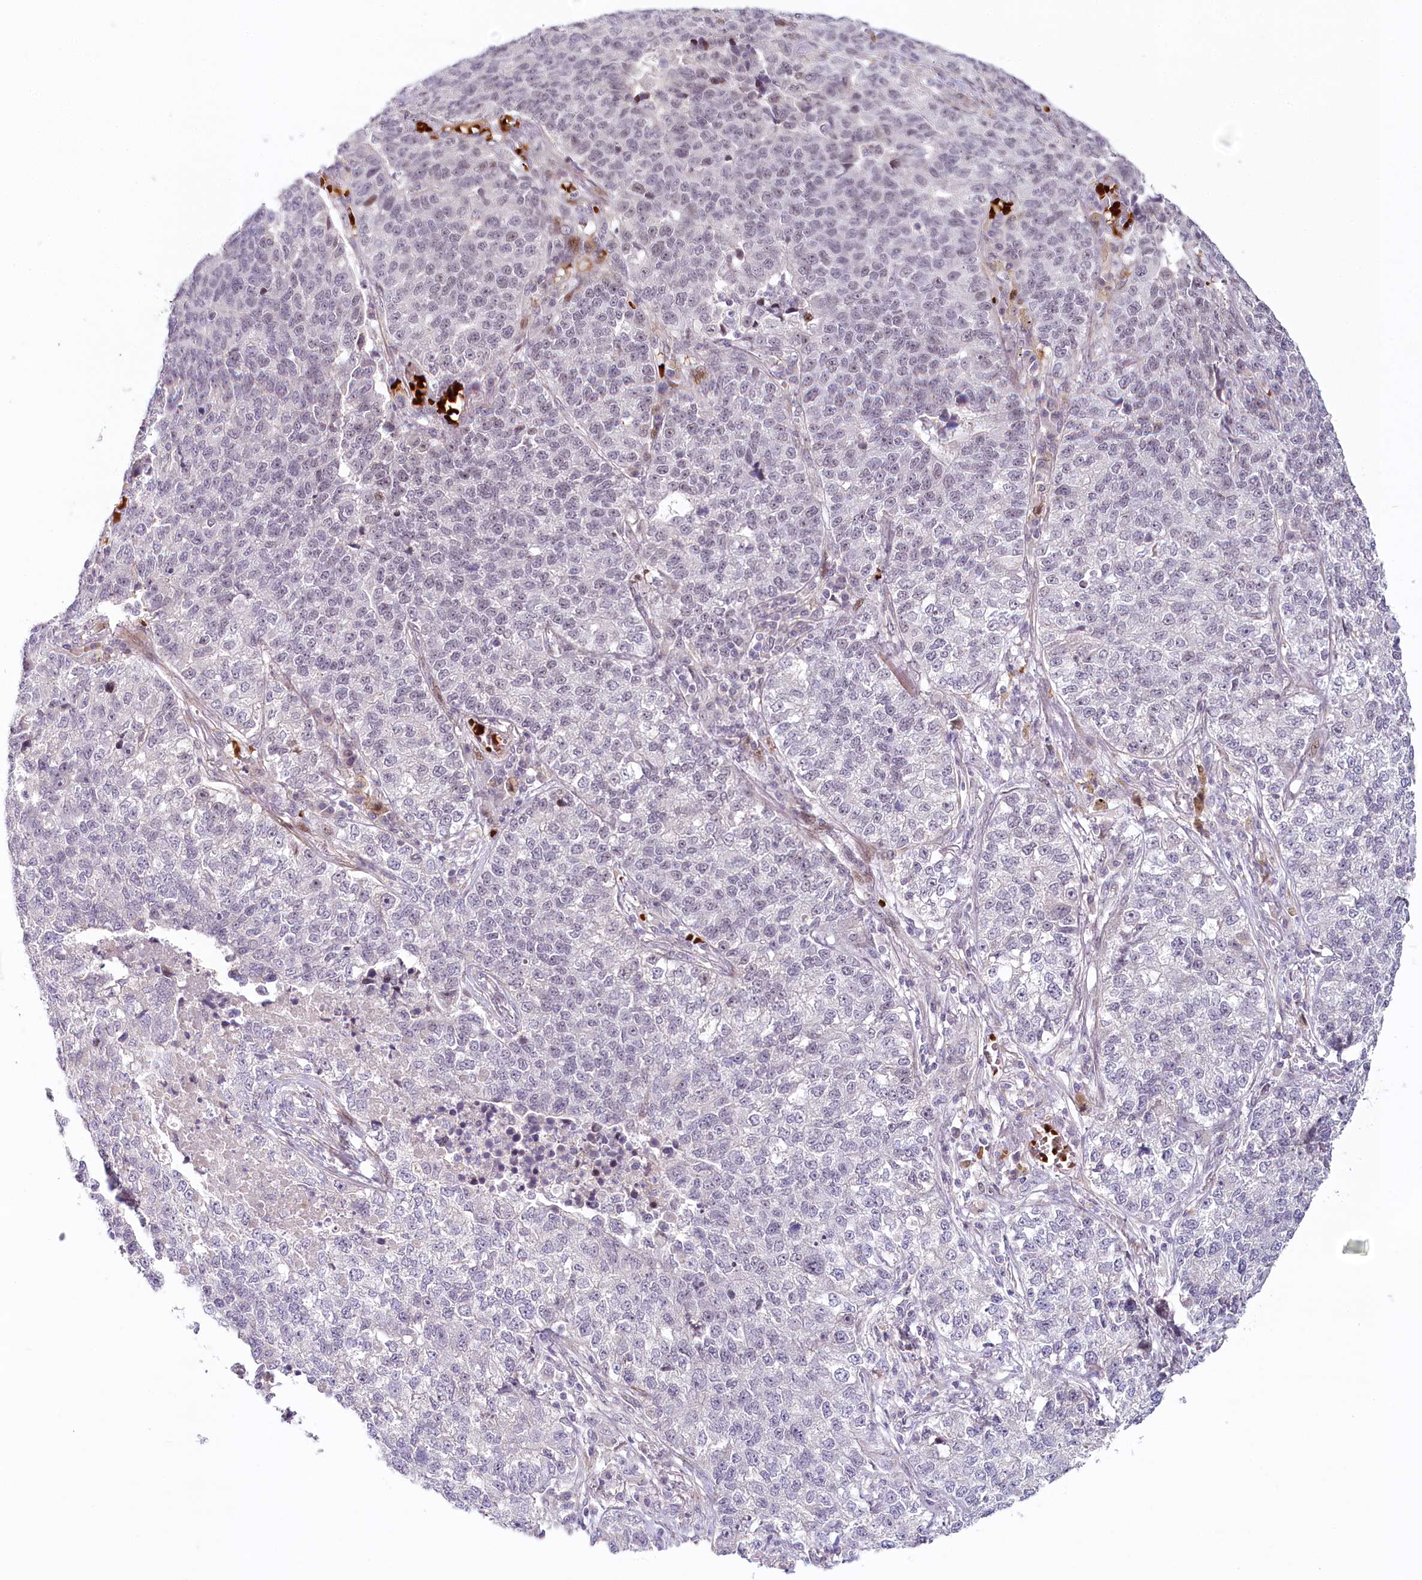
{"staining": {"intensity": "negative", "quantity": "none", "location": "none"}, "tissue": "lung cancer", "cell_type": "Tumor cells", "image_type": "cancer", "snomed": [{"axis": "morphology", "description": "Adenocarcinoma, NOS"}, {"axis": "topography", "description": "Lung"}], "caption": "DAB immunohistochemical staining of lung cancer shows no significant expression in tumor cells.", "gene": "FAM204A", "patient": {"sex": "male", "age": 49}}